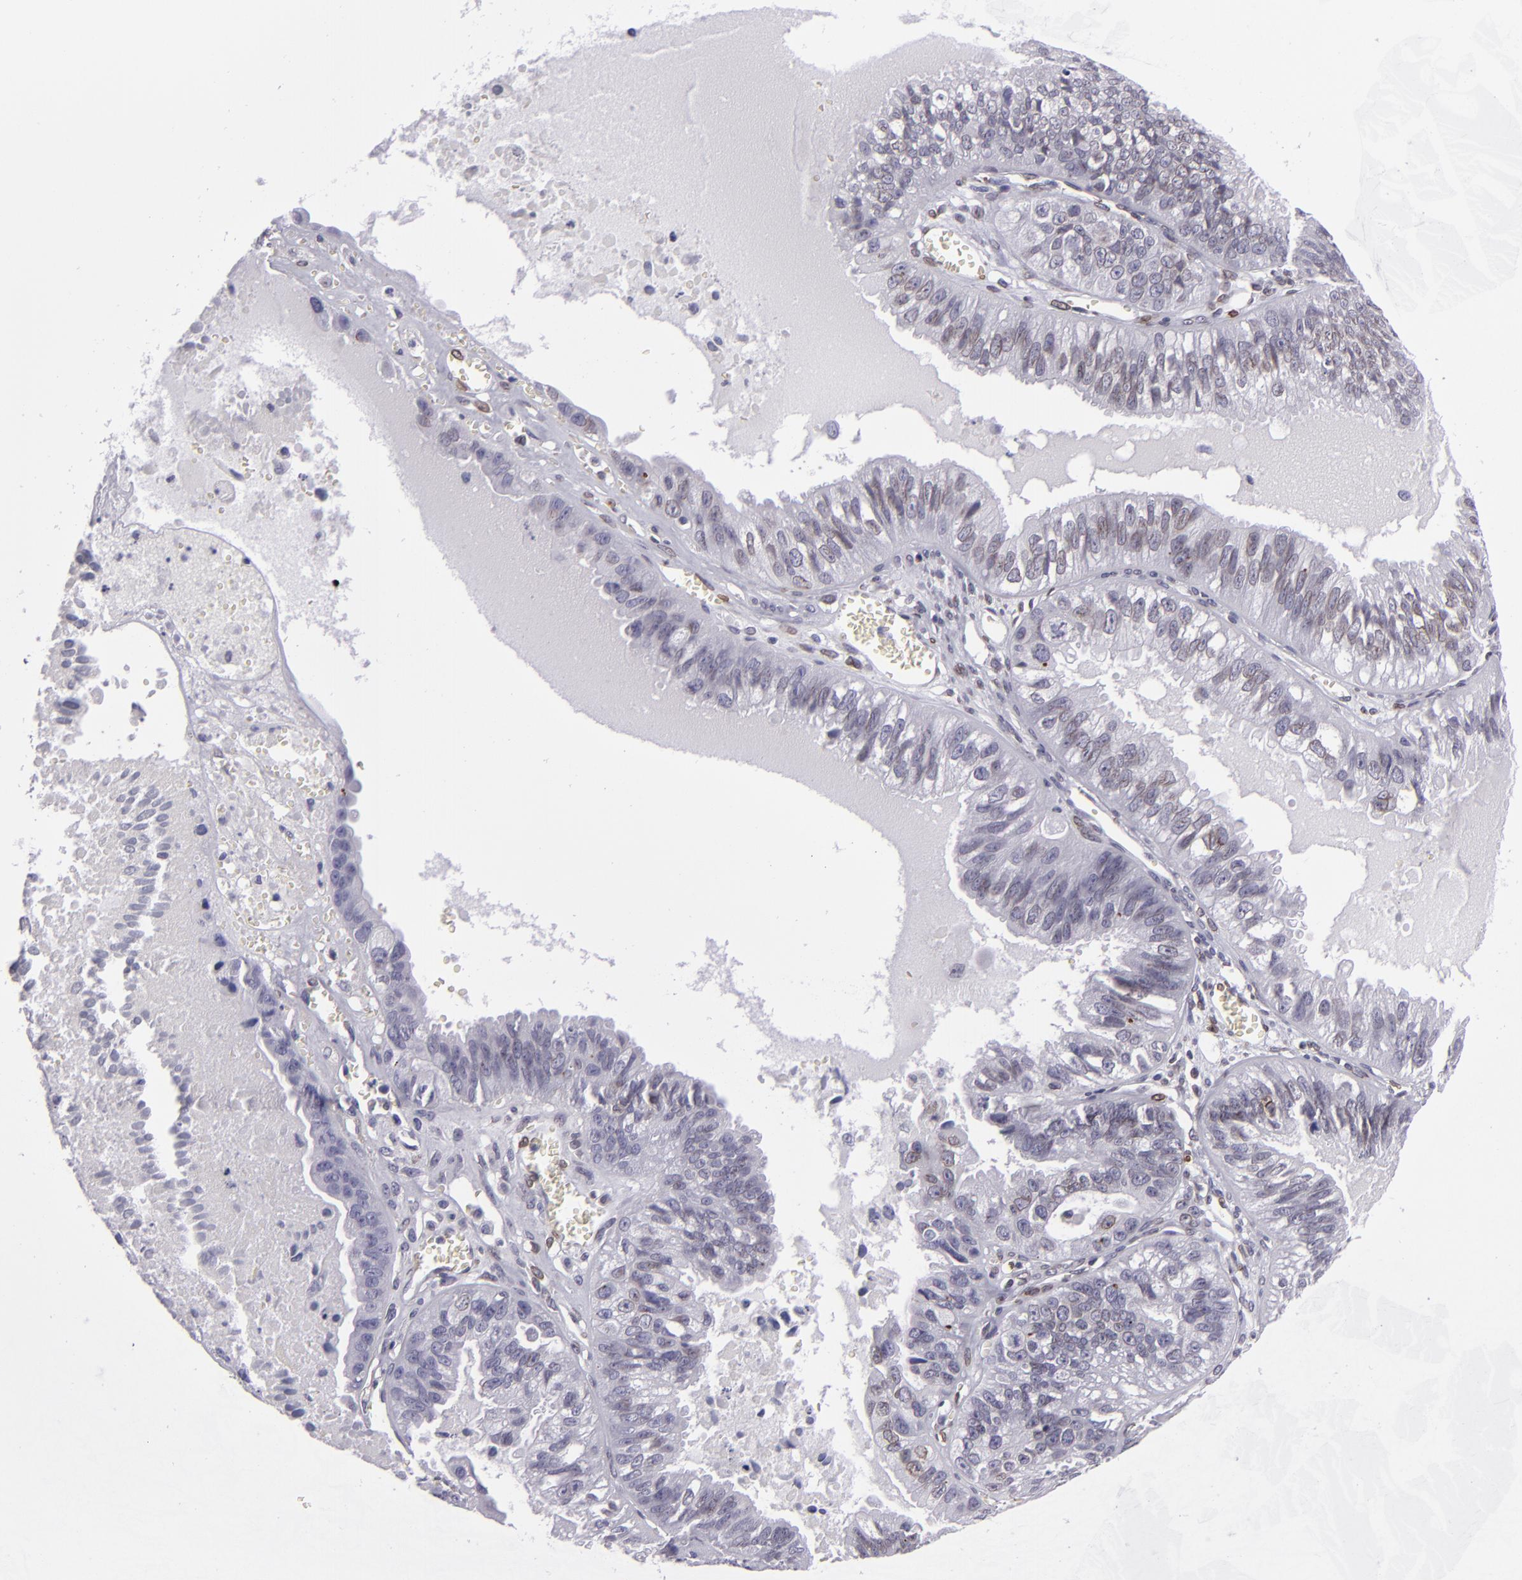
{"staining": {"intensity": "weak", "quantity": "25%-75%", "location": "nuclear"}, "tissue": "ovarian cancer", "cell_type": "Tumor cells", "image_type": "cancer", "snomed": [{"axis": "morphology", "description": "Carcinoma, endometroid"}, {"axis": "topography", "description": "Ovary"}], "caption": "DAB (3,3'-diaminobenzidine) immunohistochemical staining of human ovarian cancer (endometroid carcinoma) shows weak nuclear protein expression in approximately 25%-75% of tumor cells.", "gene": "EMD", "patient": {"sex": "female", "age": 85}}